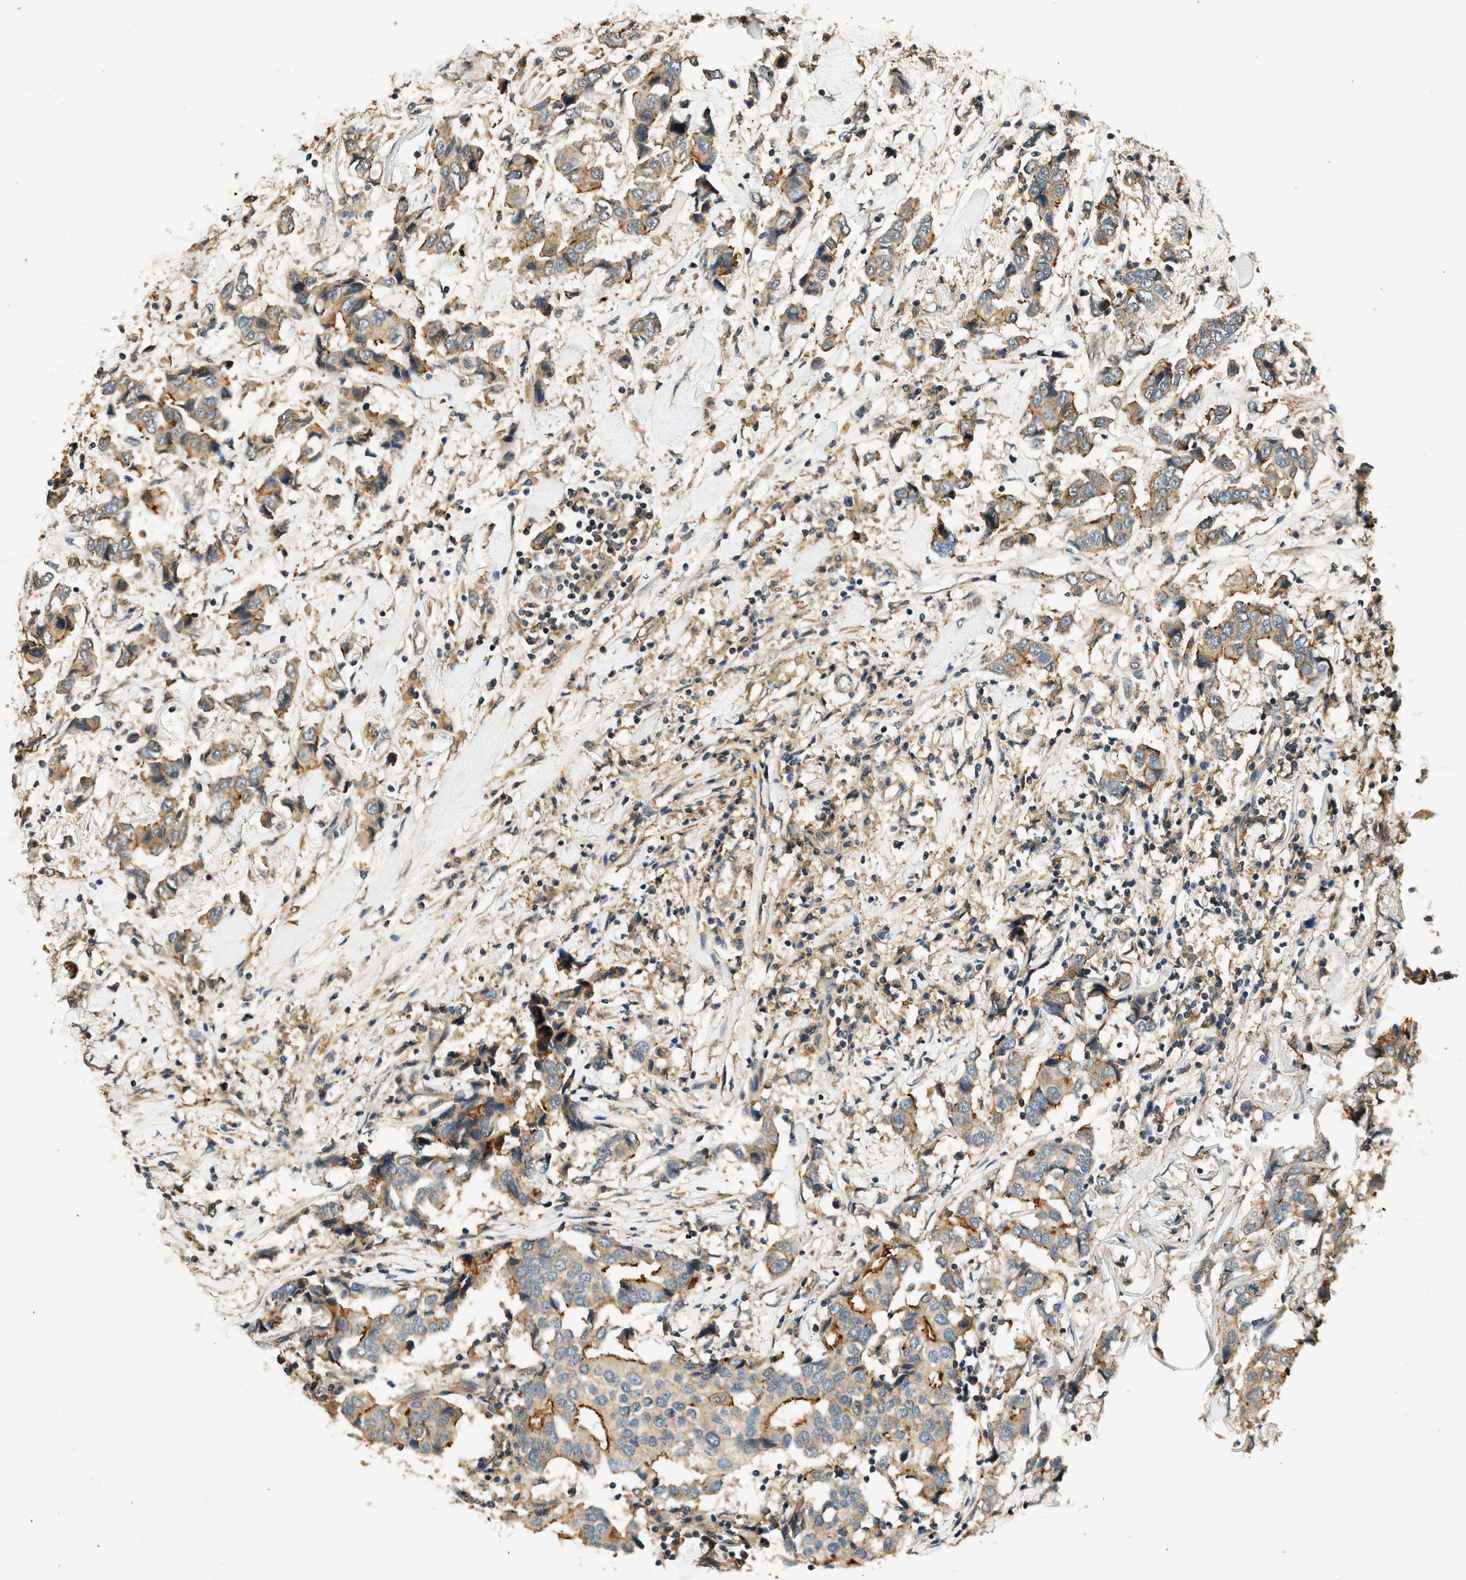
{"staining": {"intensity": "moderate", "quantity": ">75%", "location": "cytoplasmic/membranous"}, "tissue": "breast cancer", "cell_type": "Tumor cells", "image_type": "cancer", "snomed": [{"axis": "morphology", "description": "Duct carcinoma"}, {"axis": "topography", "description": "Breast"}], "caption": "Immunohistochemical staining of human breast intraductal carcinoma demonstrates medium levels of moderate cytoplasmic/membranous expression in about >75% of tumor cells.", "gene": "ARHGEF11", "patient": {"sex": "female", "age": 80}}